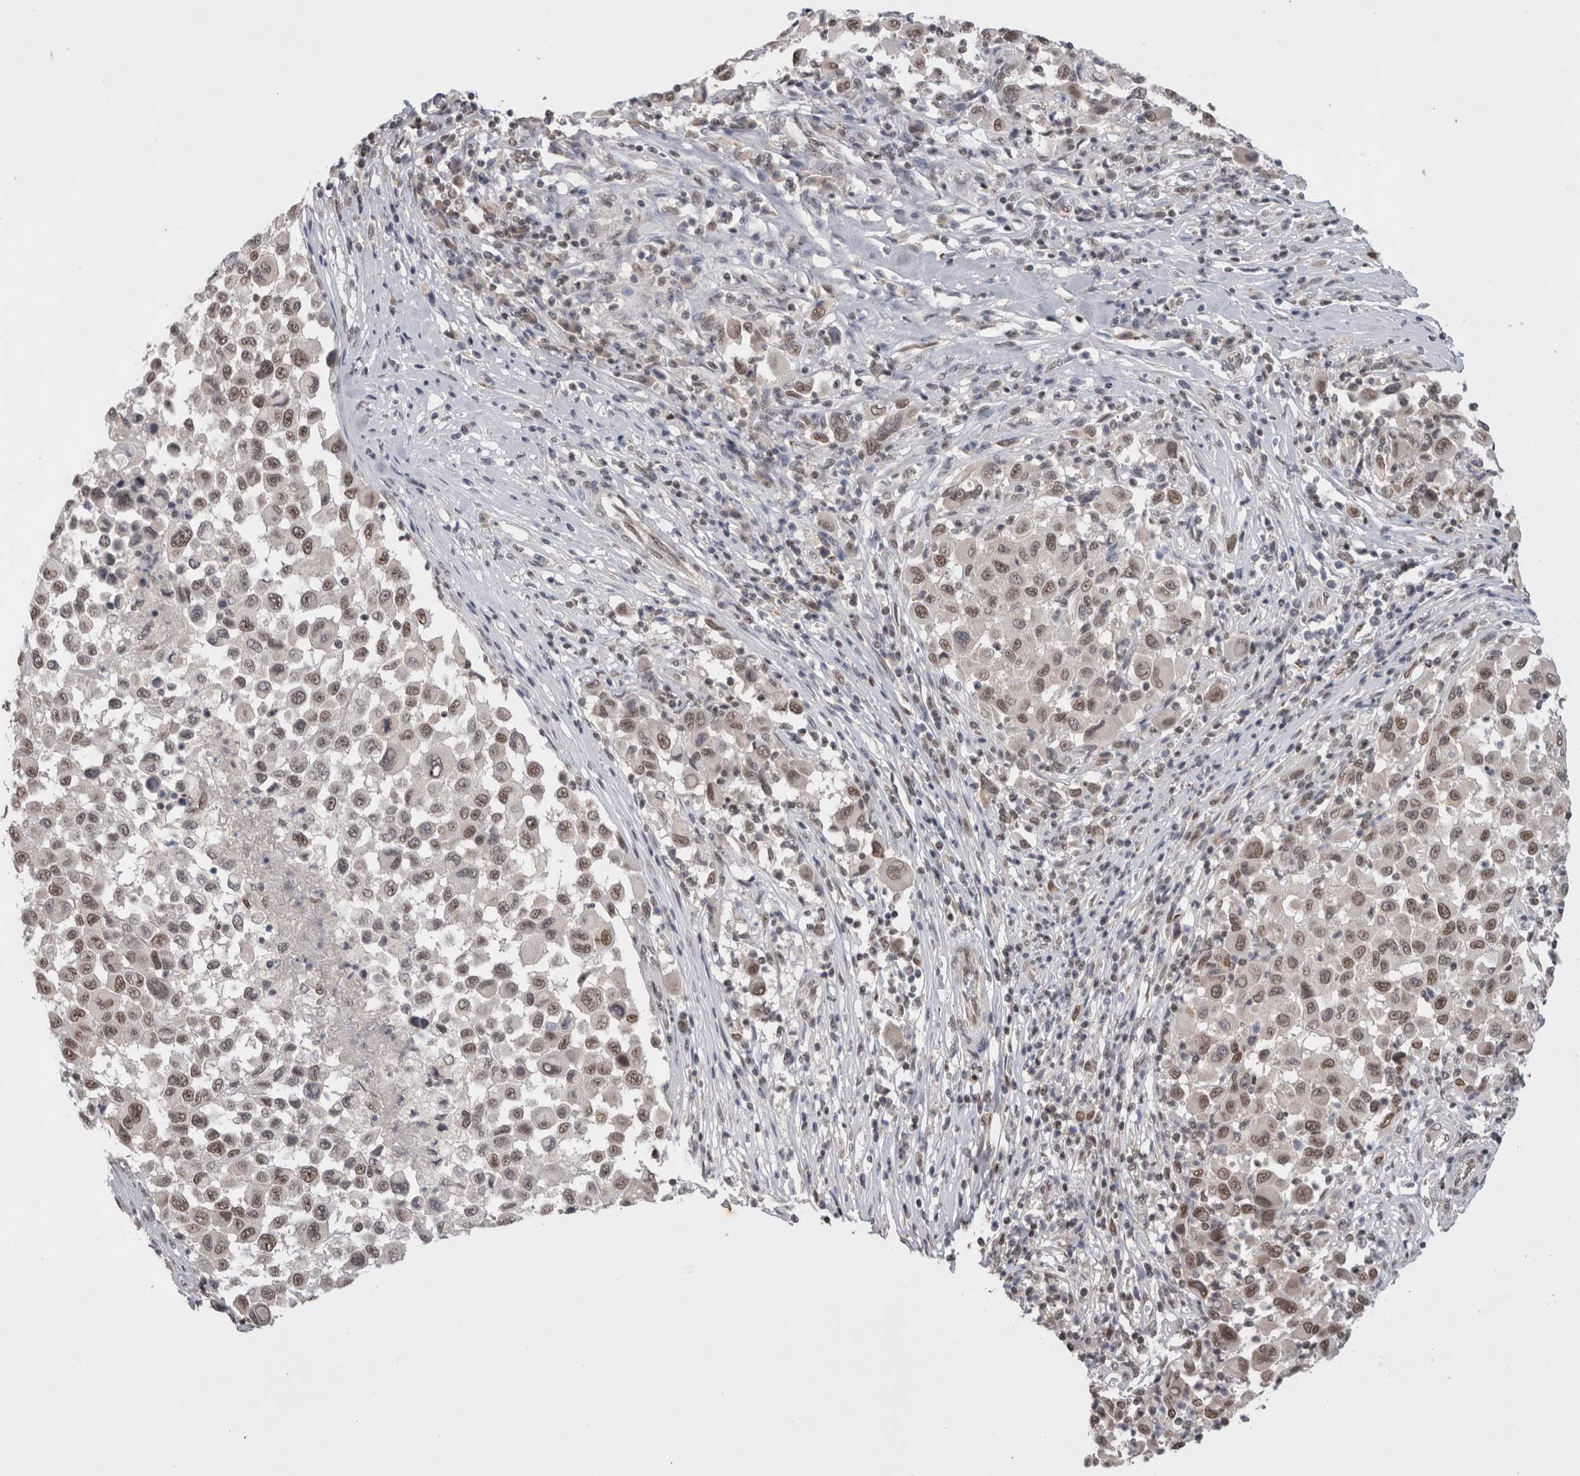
{"staining": {"intensity": "moderate", "quantity": ">75%", "location": "nuclear"}, "tissue": "melanoma", "cell_type": "Tumor cells", "image_type": "cancer", "snomed": [{"axis": "morphology", "description": "Malignant melanoma, Metastatic site"}, {"axis": "topography", "description": "Lymph node"}], "caption": "Human malignant melanoma (metastatic site) stained with a brown dye shows moderate nuclear positive expression in approximately >75% of tumor cells.", "gene": "DAXX", "patient": {"sex": "male", "age": 61}}